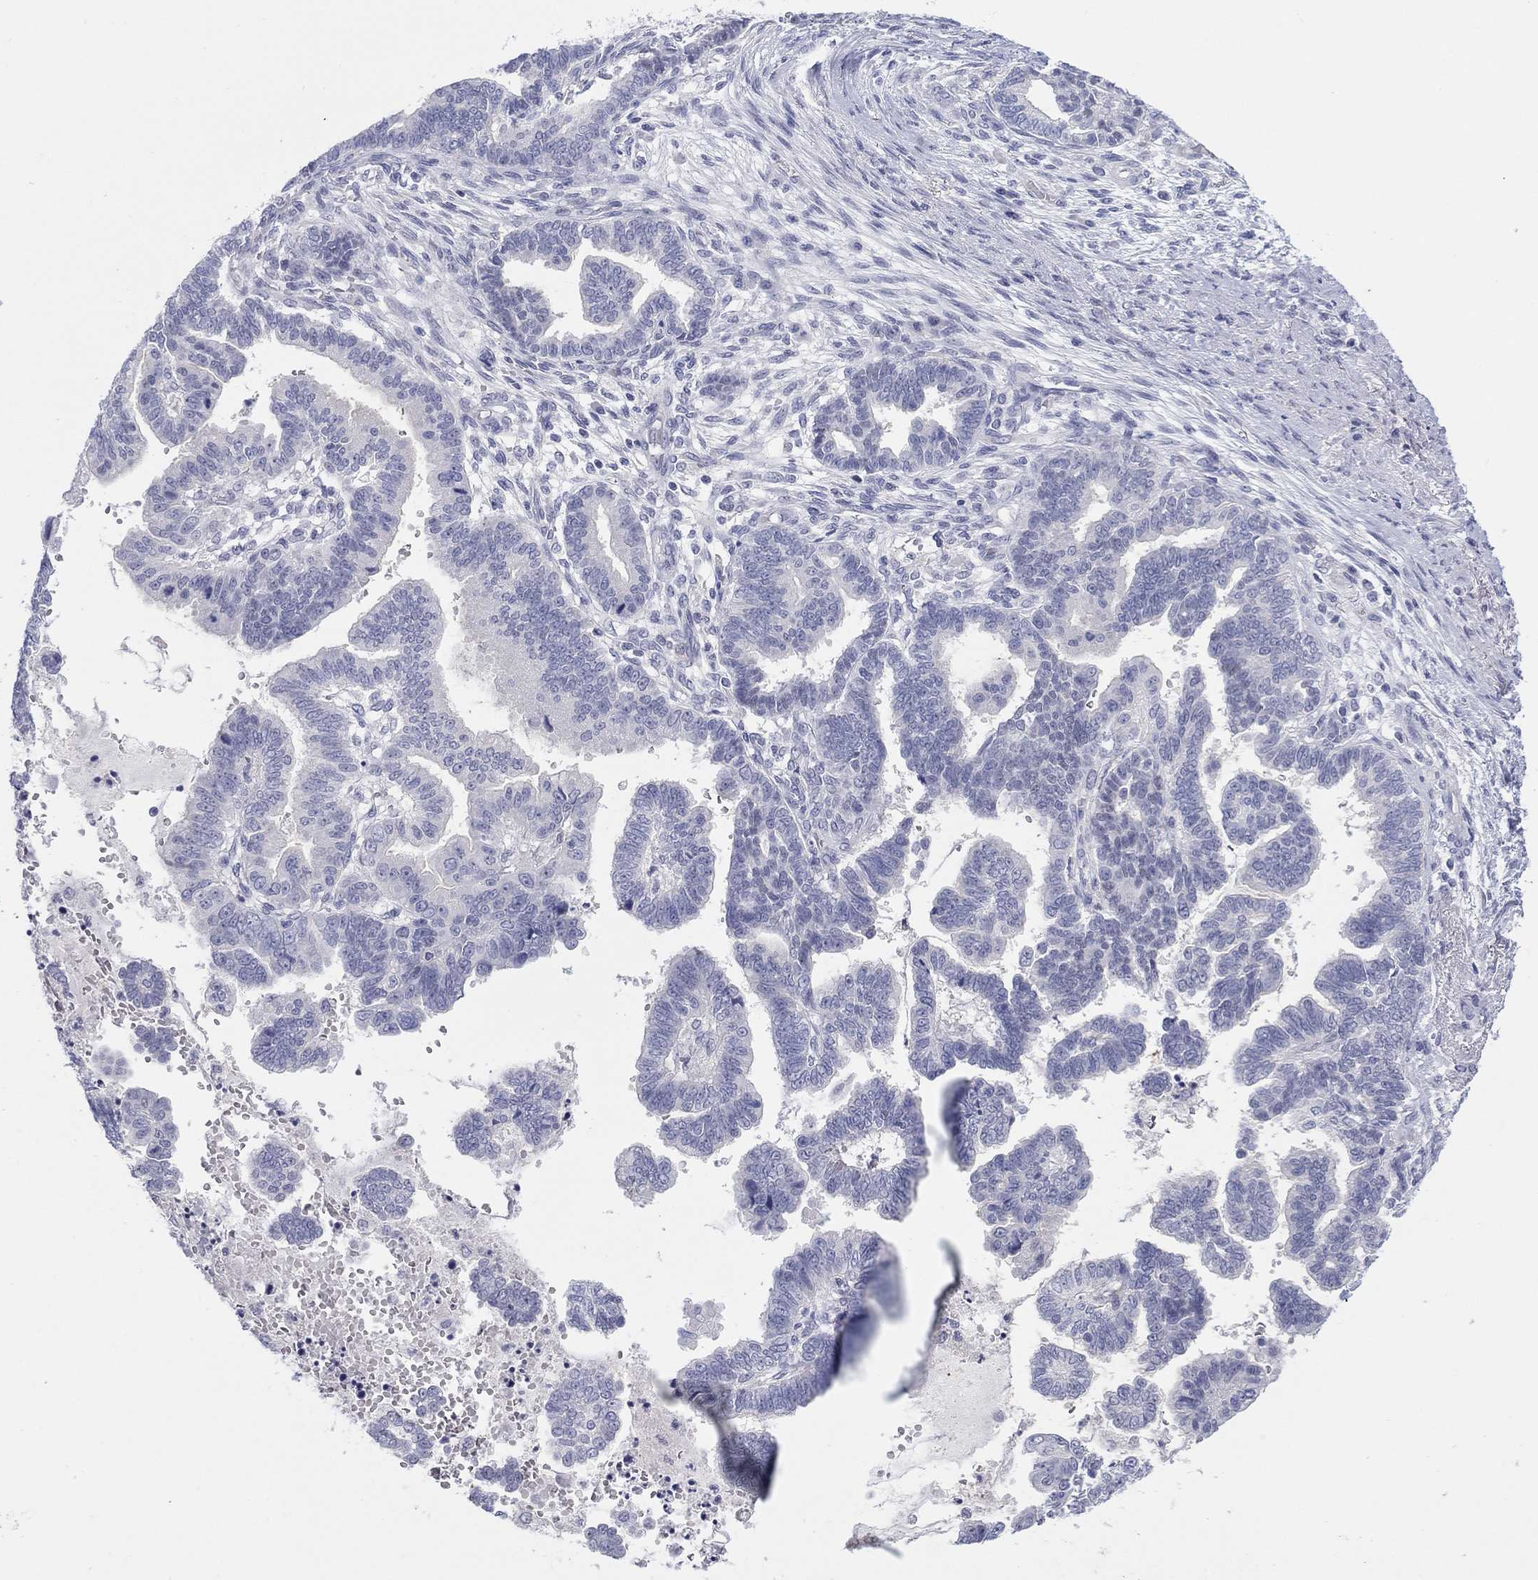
{"staining": {"intensity": "negative", "quantity": "none", "location": "none"}, "tissue": "stomach cancer", "cell_type": "Tumor cells", "image_type": "cancer", "snomed": [{"axis": "morphology", "description": "Adenocarcinoma, NOS"}, {"axis": "topography", "description": "Stomach"}], "caption": "Immunohistochemistry micrograph of human adenocarcinoma (stomach) stained for a protein (brown), which demonstrates no expression in tumor cells.", "gene": "CPNE6", "patient": {"sex": "male", "age": 83}}